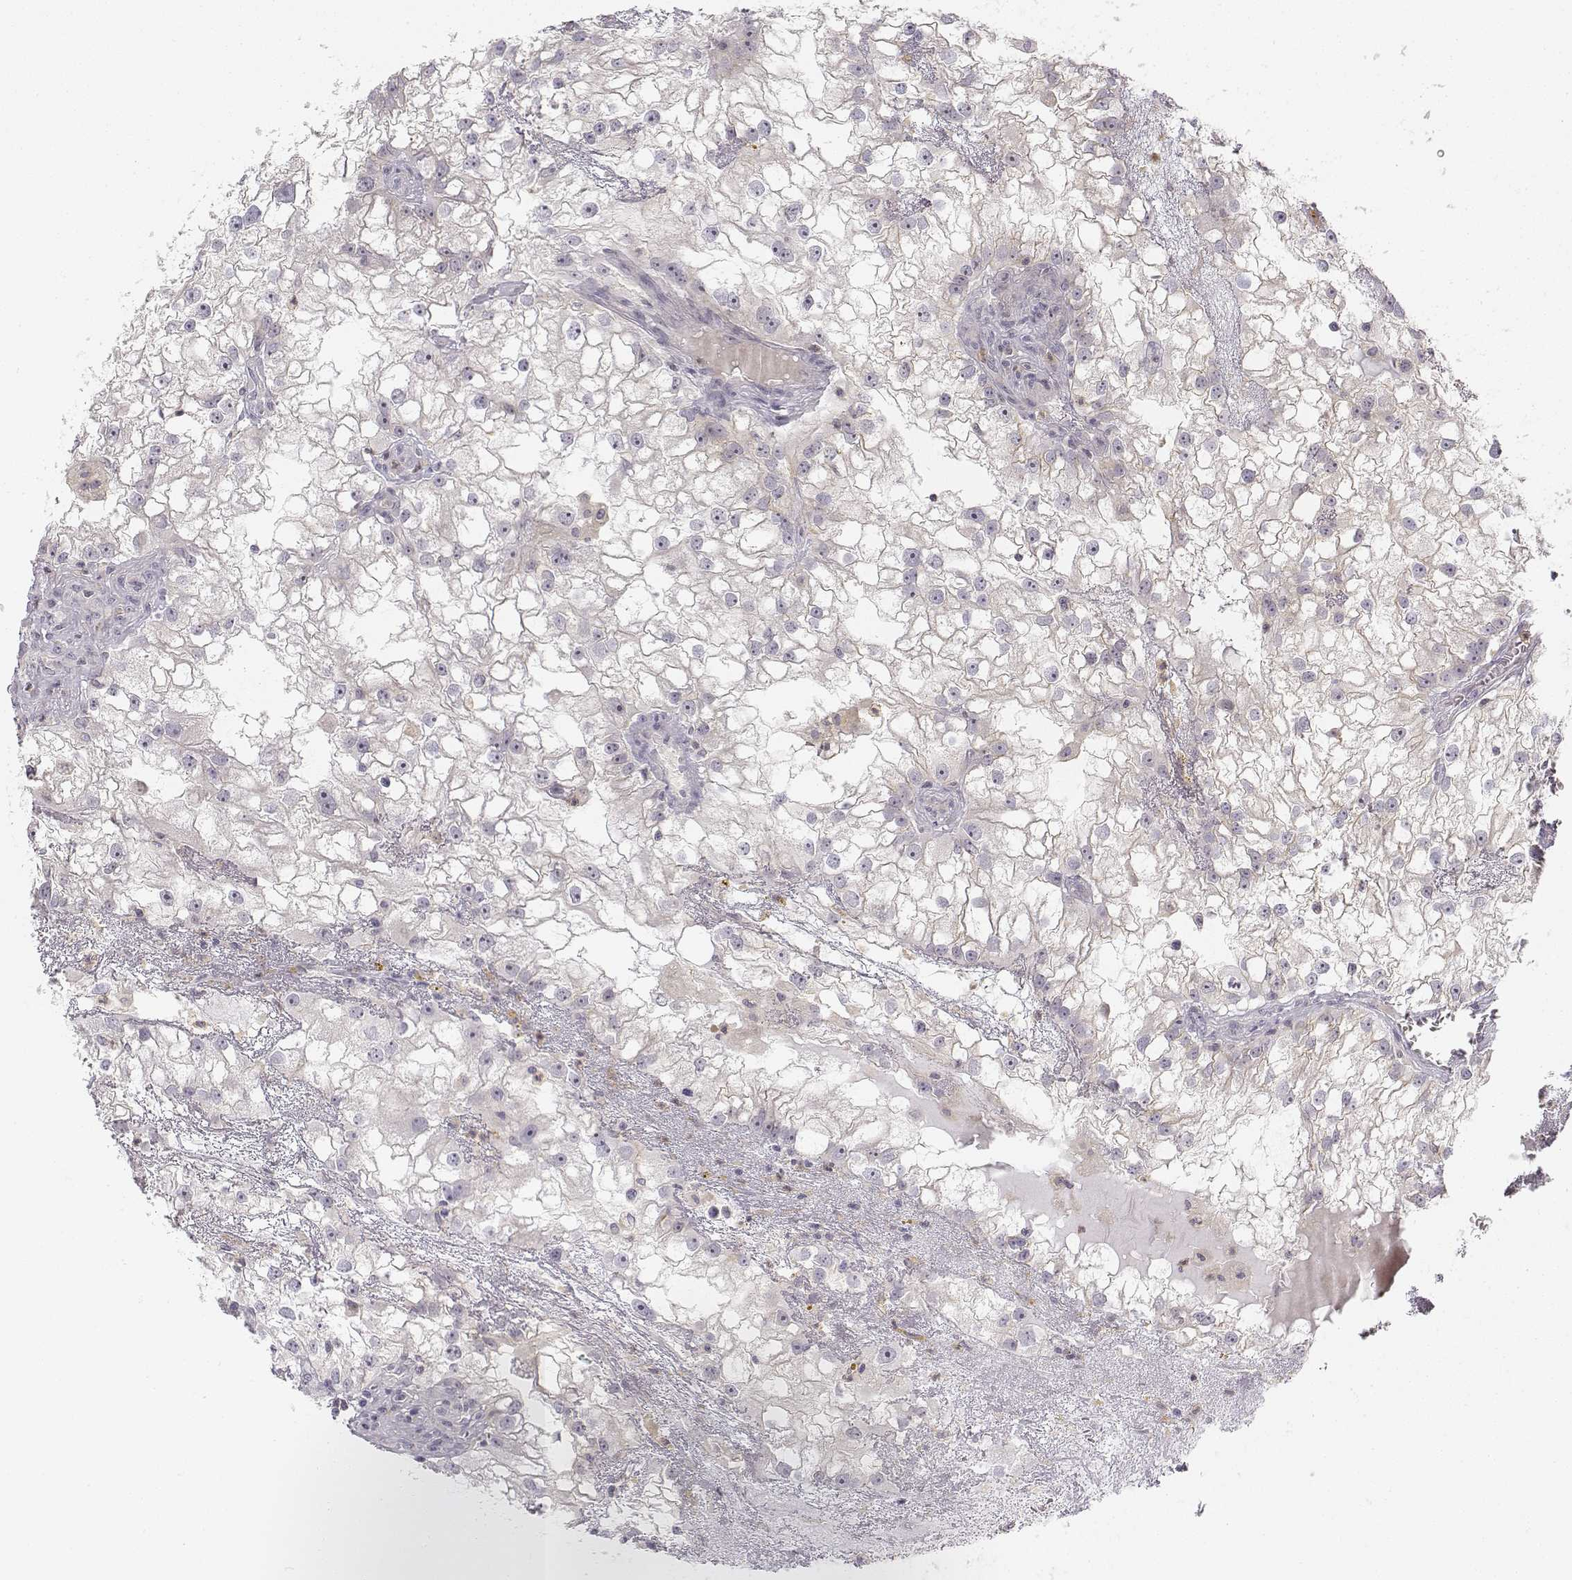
{"staining": {"intensity": "negative", "quantity": "none", "location": "none"}, "tissue": "renal cancer", "cell_type": "Tumor cells", "image_type": "cancer", "snomed": [{"axis": "morphology", "description": "Adenocarcinoma, NOS"}, {"axis": "topography", "description": "Kidney"}], "caption": "Micrograph shows no protein staining in tumor cells of renal adenocarcinoma tissue. Nuclei are stained in blue.", "gene": "GLIPR1L2", "patient": {"sex": "male", "age": 59}}